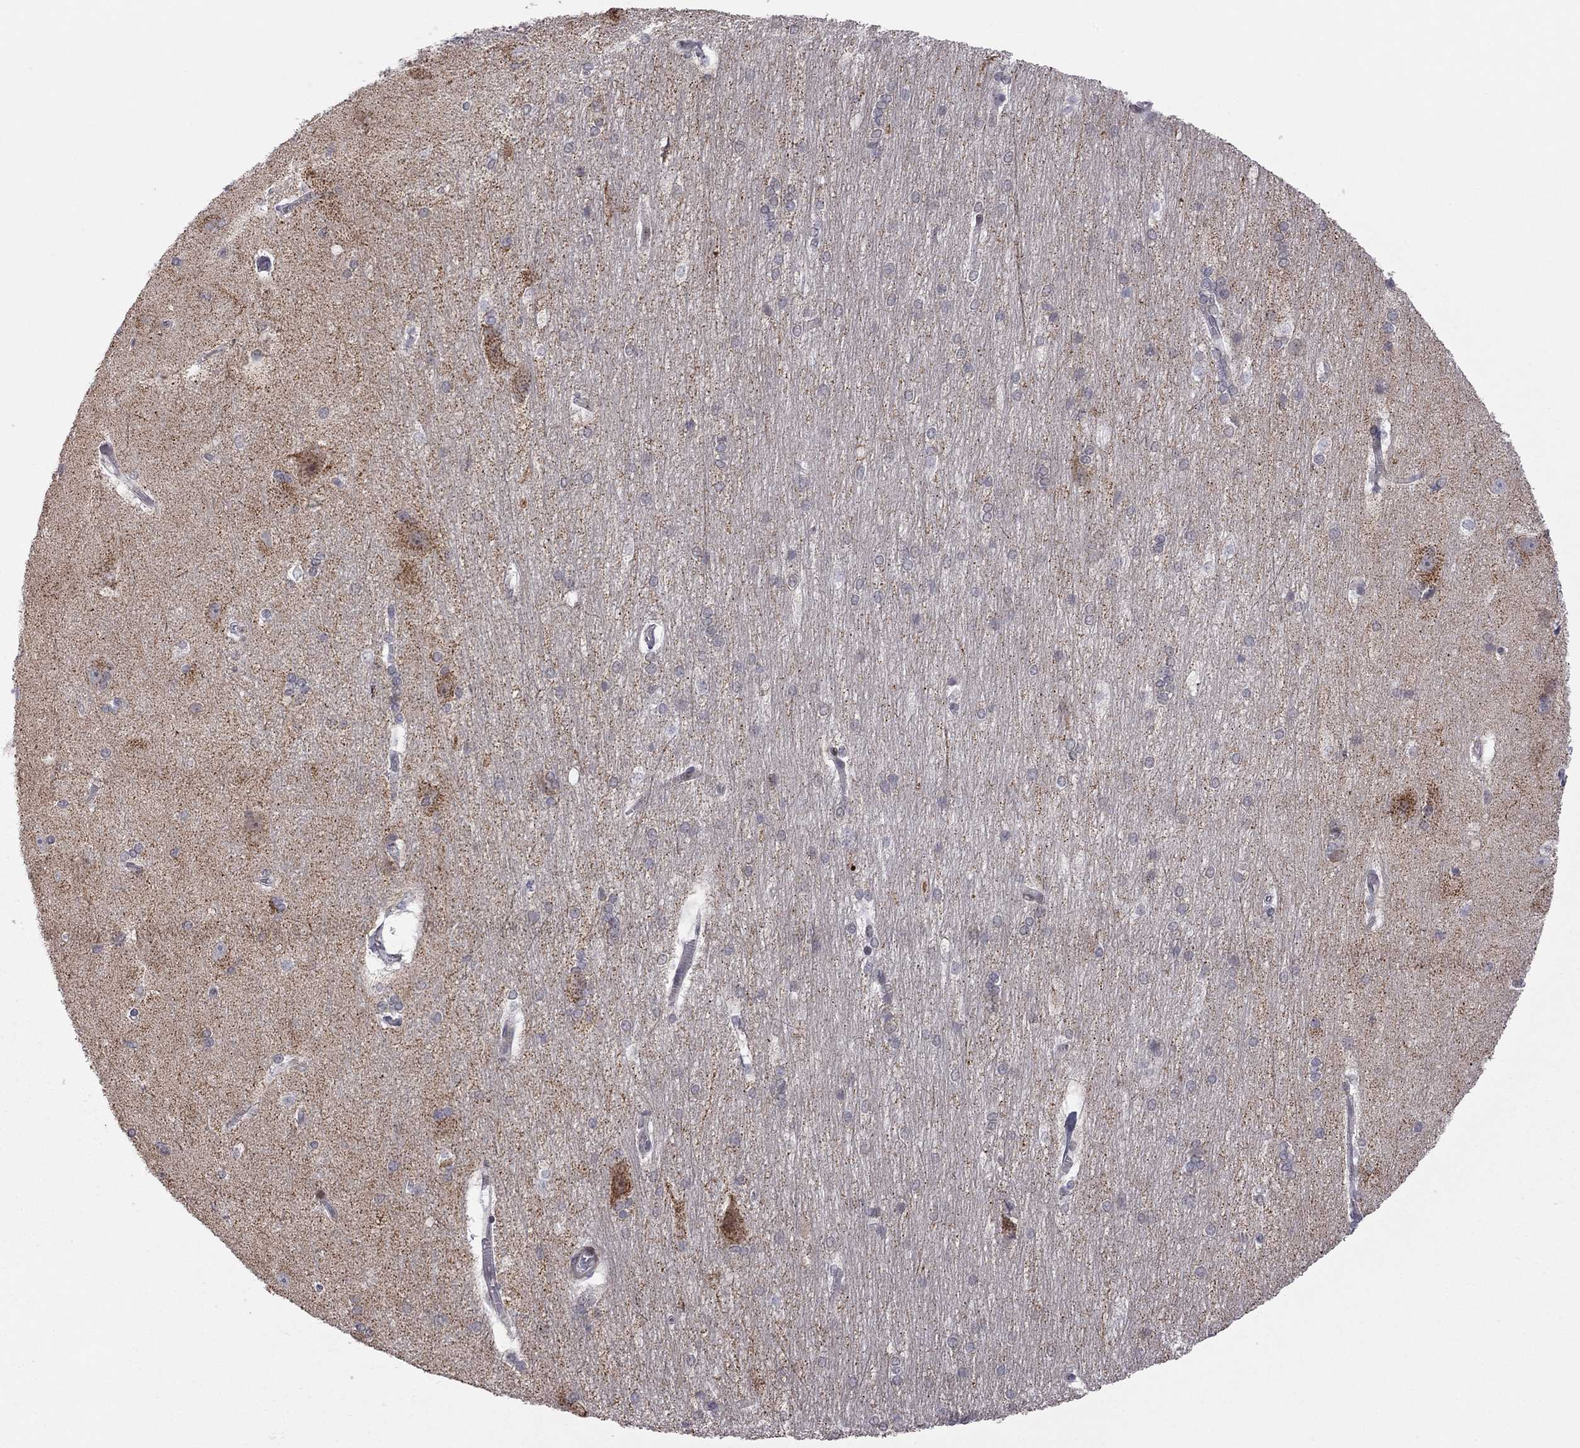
{"staining": {"intensity": "negative", "quantity": "none", "location": "none"}, "tissue": "hippocampus", "cell_type": "Glial cells", "image_type": "normal", "snomed": [{"axis": "morphology", "description": "Normal tissue, NOS"}, {"axis": "topography", "description": "Cerebral cortex"}, {"axis": "topography", "description": "Hippocampus"}], "caption": "This is an immunohistochemistry histopathology image of unremarkable human hippocampus. There is no positivity in glial cells.", "gene": "MC3R", "patient": {"sex": "female", "age": 19}}